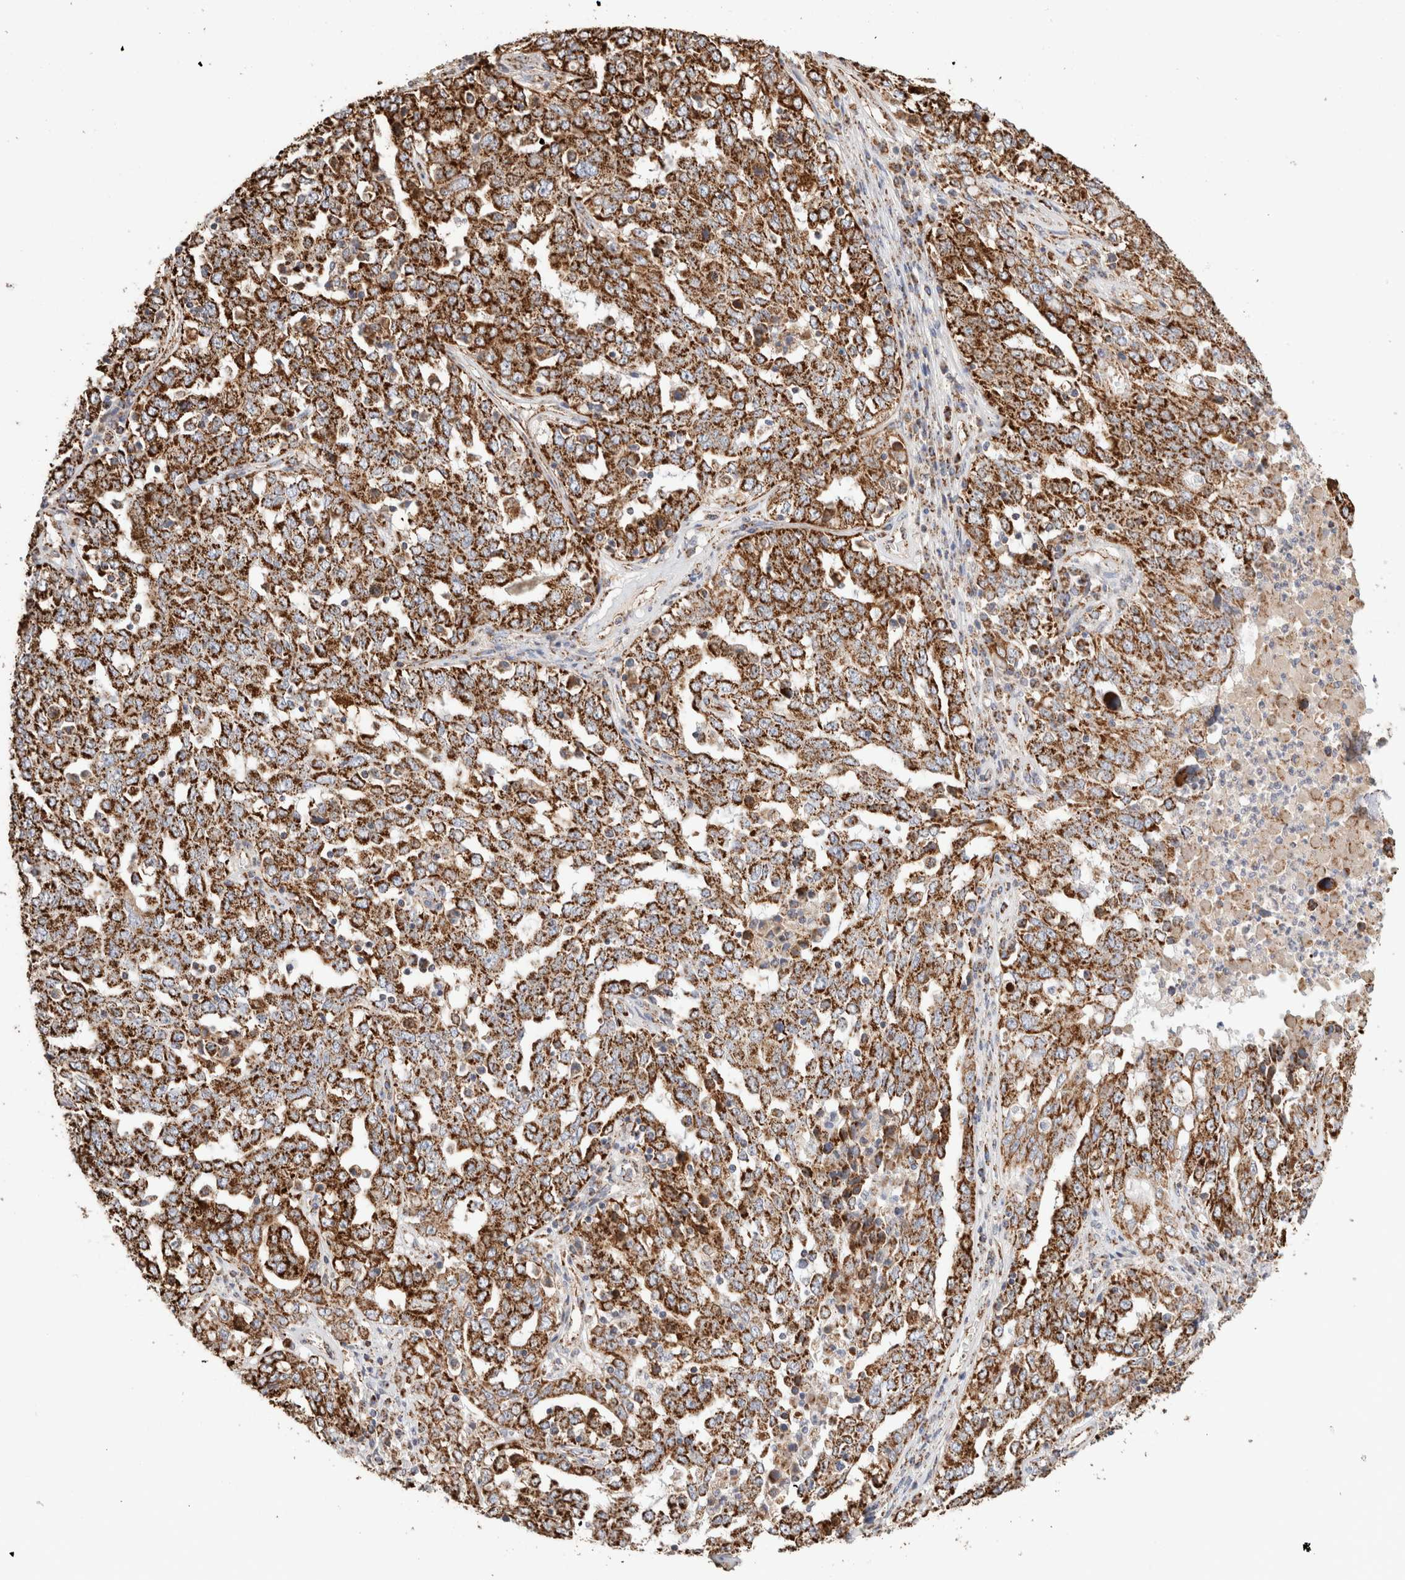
{"staining": {"intensity": "strong", "quantity": ">75%", "location": "cytoplasmic/membranous"}, "tissue": "ovarian cancer", "cell_type": "Tumor cells", "image_type": "cancer", "snomed": [{"axis": "morphology", "description": "Carcinoma, endometroid"}, {"axis": "topography", "description": "Ovary"}], "caption": "A high amount of strong cytoplasmic/membranous staining is appreciated in approximately >75% of tumor cells in ovarian endometroid carcinoma tissue.", "gene": "C1QBP", "patient": {"sex": "female", "age": 62}}